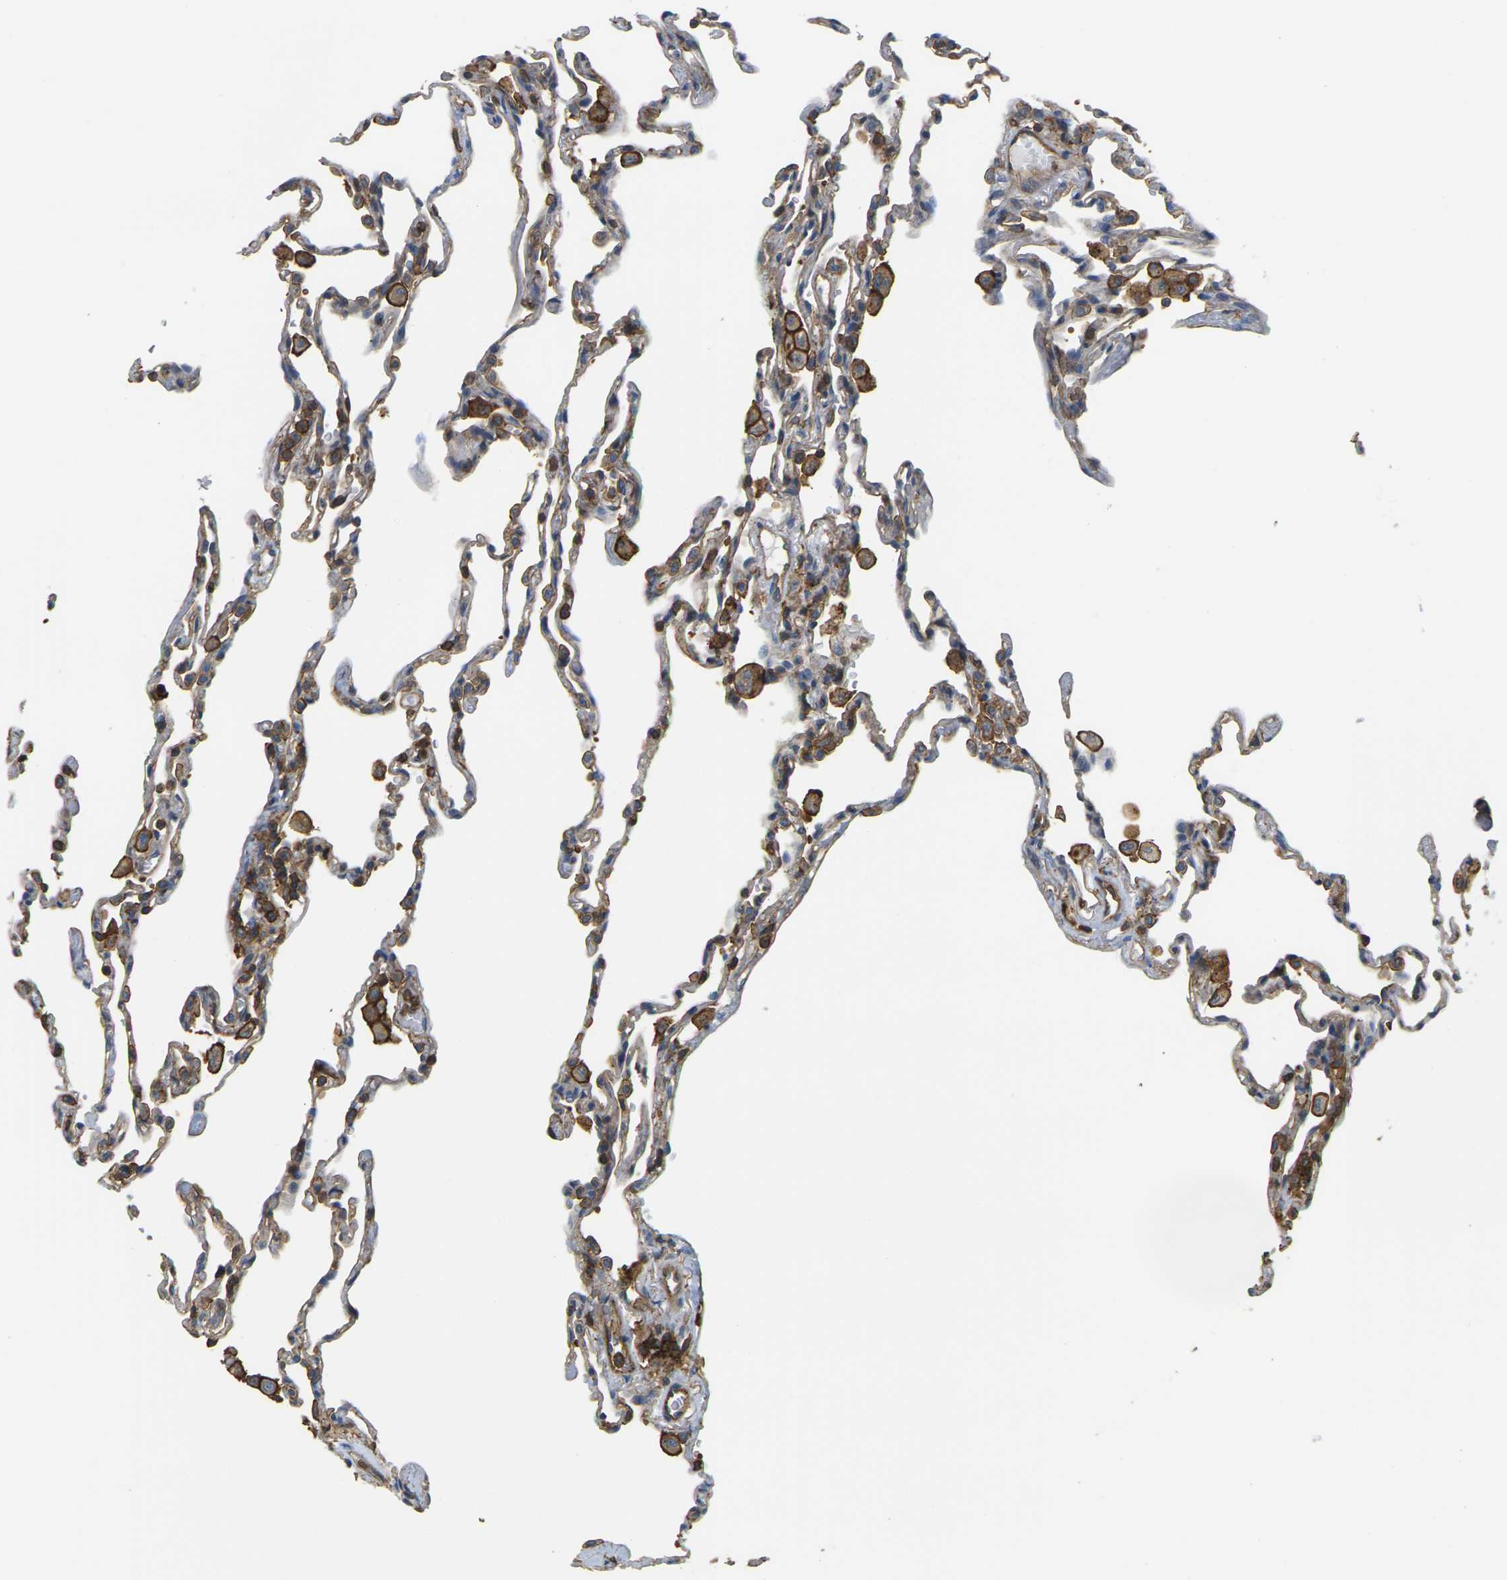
{"staining": {"intensity": "moderate", "quantity": "<25%", "location": "cytoplasmic/membranous"}, "tissue": "lung", "cell_type": "Alveolar cells", "image_type": "normal", "snomed": [{"axis": "morphology", "description": "Normal tissue, NOS"}, {"axis": "topography", "description": "Lung"}], "caption": "Alveolar cells demonstrate low levels of moderate cytoplasmic/membranous expression in approximately <25% of cells in benign human lung.", "gene": "IQGAP1", "patient": {"sex": "male", "age": 59}}